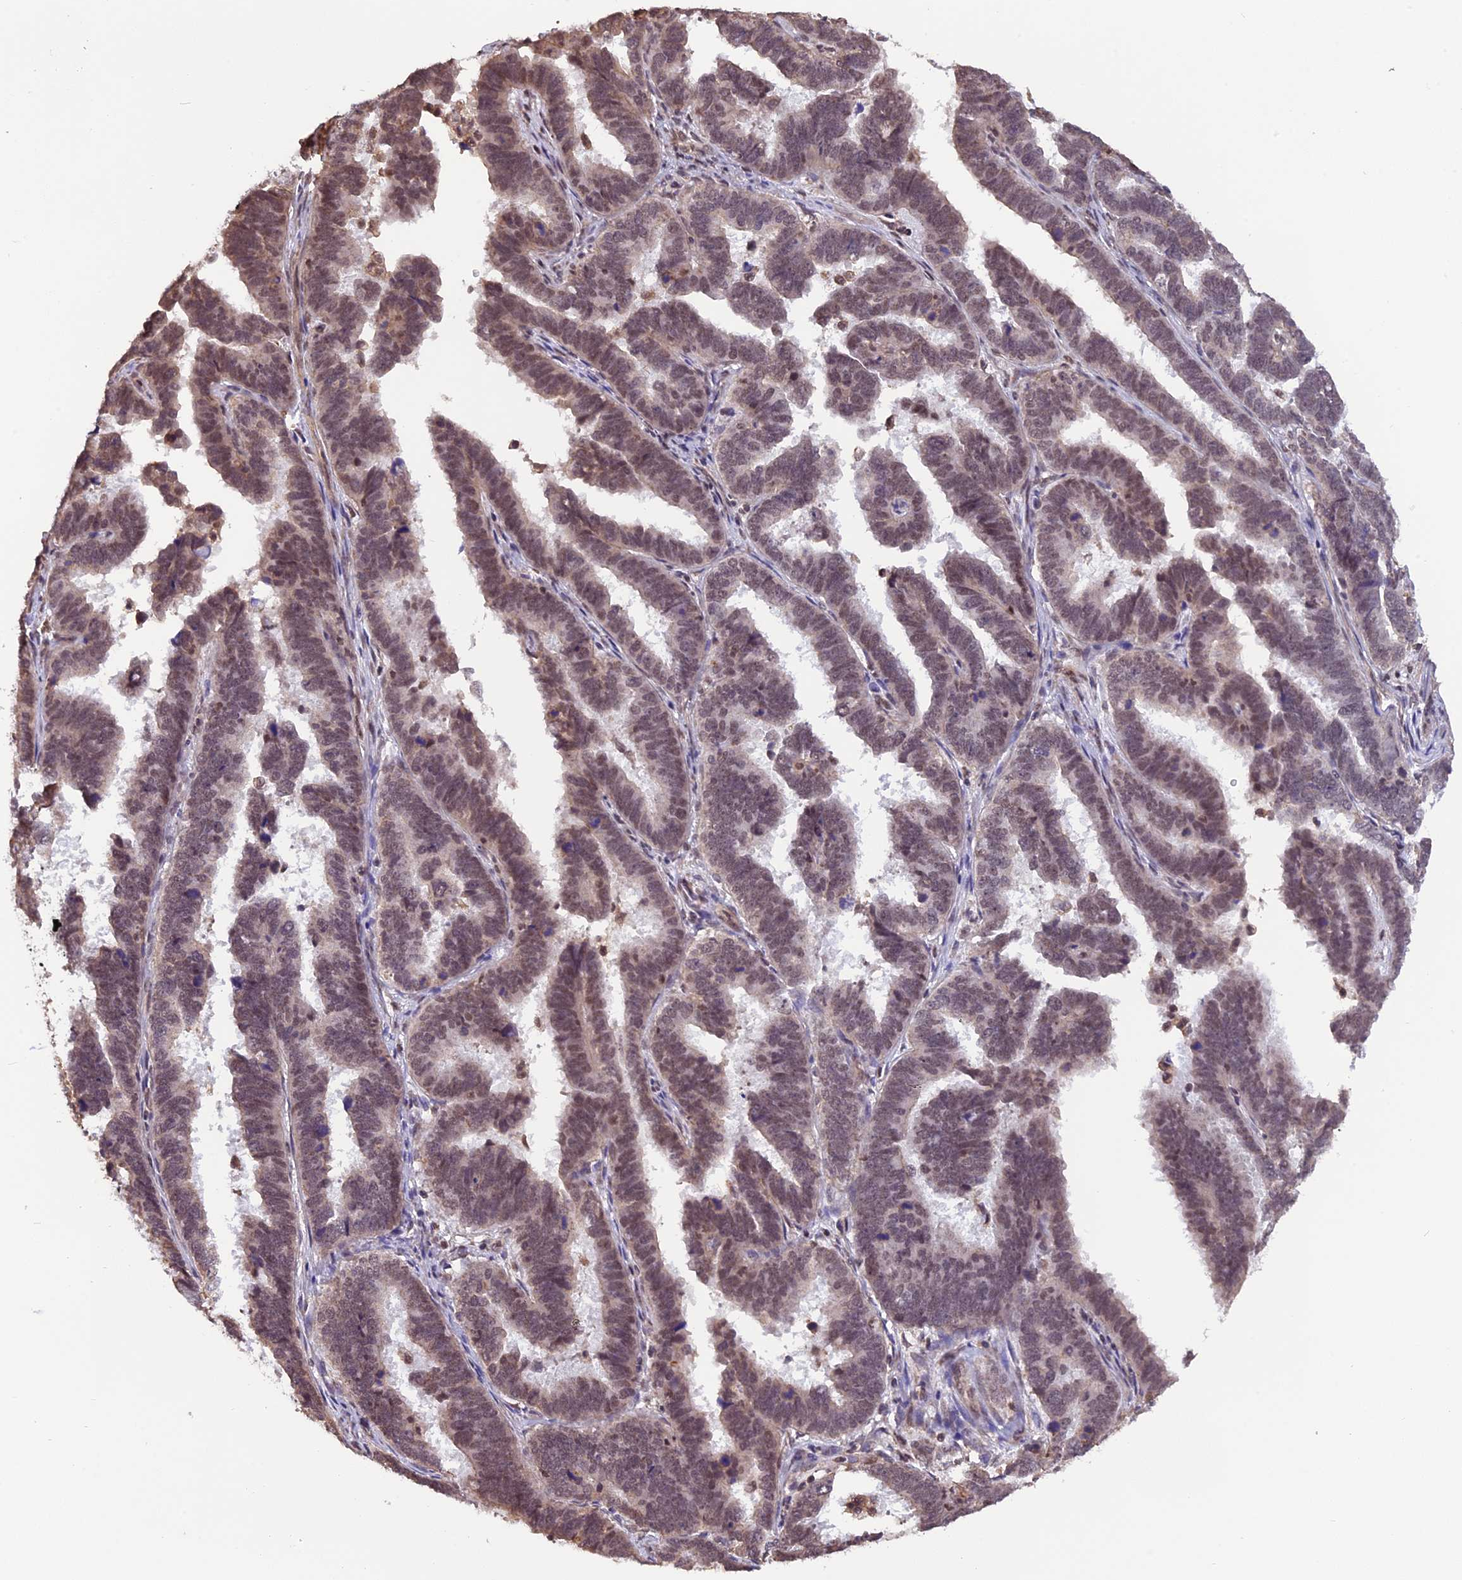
{"staining": {"intensity": "moderate", "quantity": "25%-75%", "location": "nuclear"}, "tissue": "endometrial cancer", "cell_type": "Tumor cells", "image_type": "cancer", "snomed": [{"axis": "morphology", "description": "Adenocarcinoma, NOS"}, {"axis": "topography", "description": "Endometrium"}], "caption": "IHC (DAB) staining of human endometrial cancer demonstrates moderate nuclear protein expression in about 25%-75% of tumor cells.", "gene": "ZC3H4", "patient": {"sex": "female", "age": 75}}